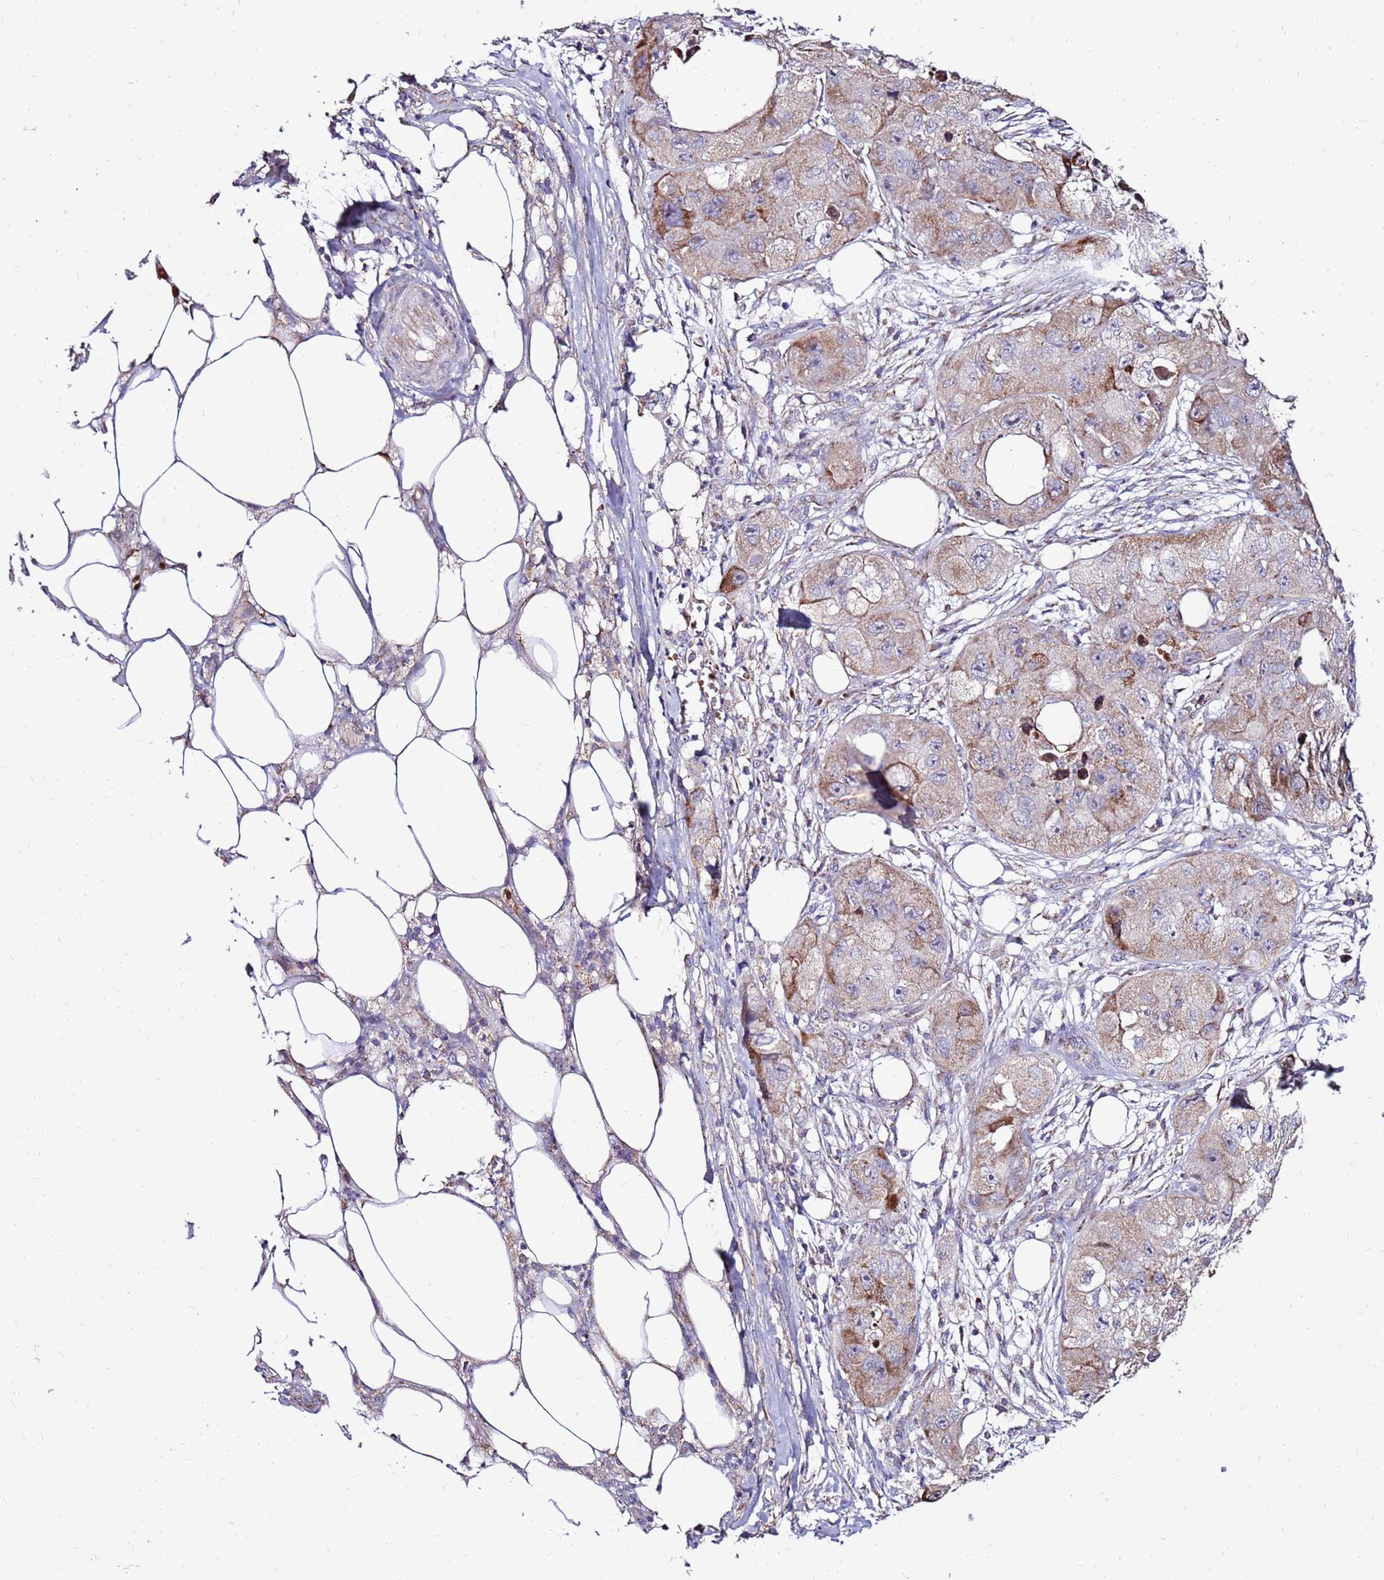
{"staining": {"intensity": "weak", "quantity": ">75%", "location": "cytoplasmic/membranous"}, "tissue": "skin cancer", "cell_type": "Tumor cells", "image_type": "cancer", "snomed": [{"axis": "morphology", "description": "Squamous cell carcinoma, NOS"}, {"axis": "topography", "description": "Skin"}, {"axis": "topography", "description": "Subcutis"}], "caption": "Tumor cells exhibit low levels of weak cytoplasmic/membranous expression in about >75% of cells in human skin cancer (squamous cell carcinoma).", "gene": "SPSB3", "patient": {"sex": "male", "age": 73}}